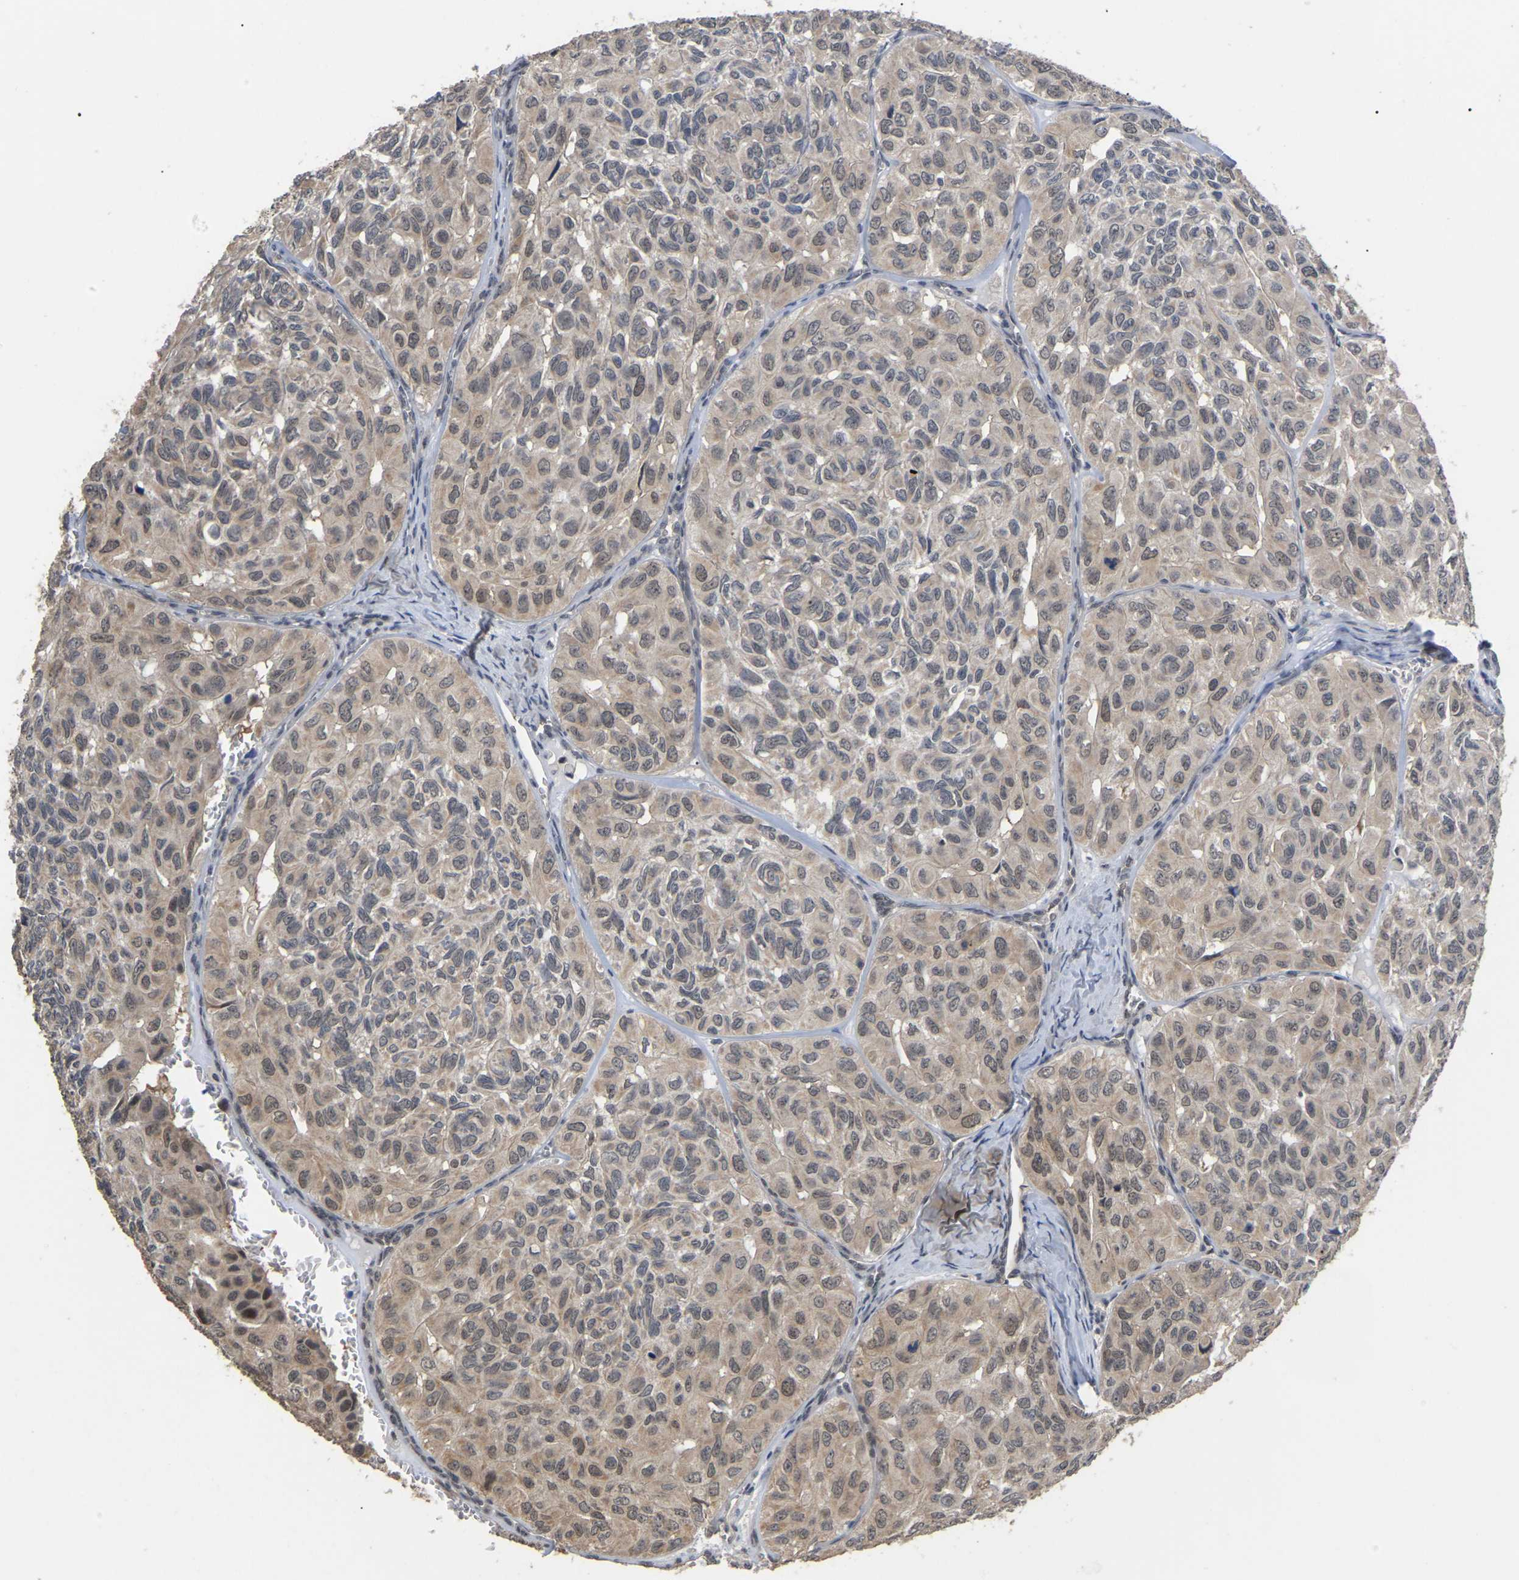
{"staining": {"intensity": "weak", "quantity": ">75%", "location": "cytoplasmic/membranous,nuclear"}, "tissue": "head and neck cancer", "cell_type": "Tumor cells", "image_type": "cancer", "snomed": [{"axis": "morphology", "description": "Adenocarcinoma, NOS"}, {"axis": "topography", "description": "Salivary gland, NOS"}, {"axis": "topography", "description": "Head-Neck"}], "caption": "Immunohistochemistry (DAB (3,3'-diaminobenzidine)) staining of human head and neck cancer shows weak cytoplasmic/membranous and nuclear protein staining in about >75% of tumor cells.", "gene": "JAZF1", "patient": {"sex": "female", "age": 76}}